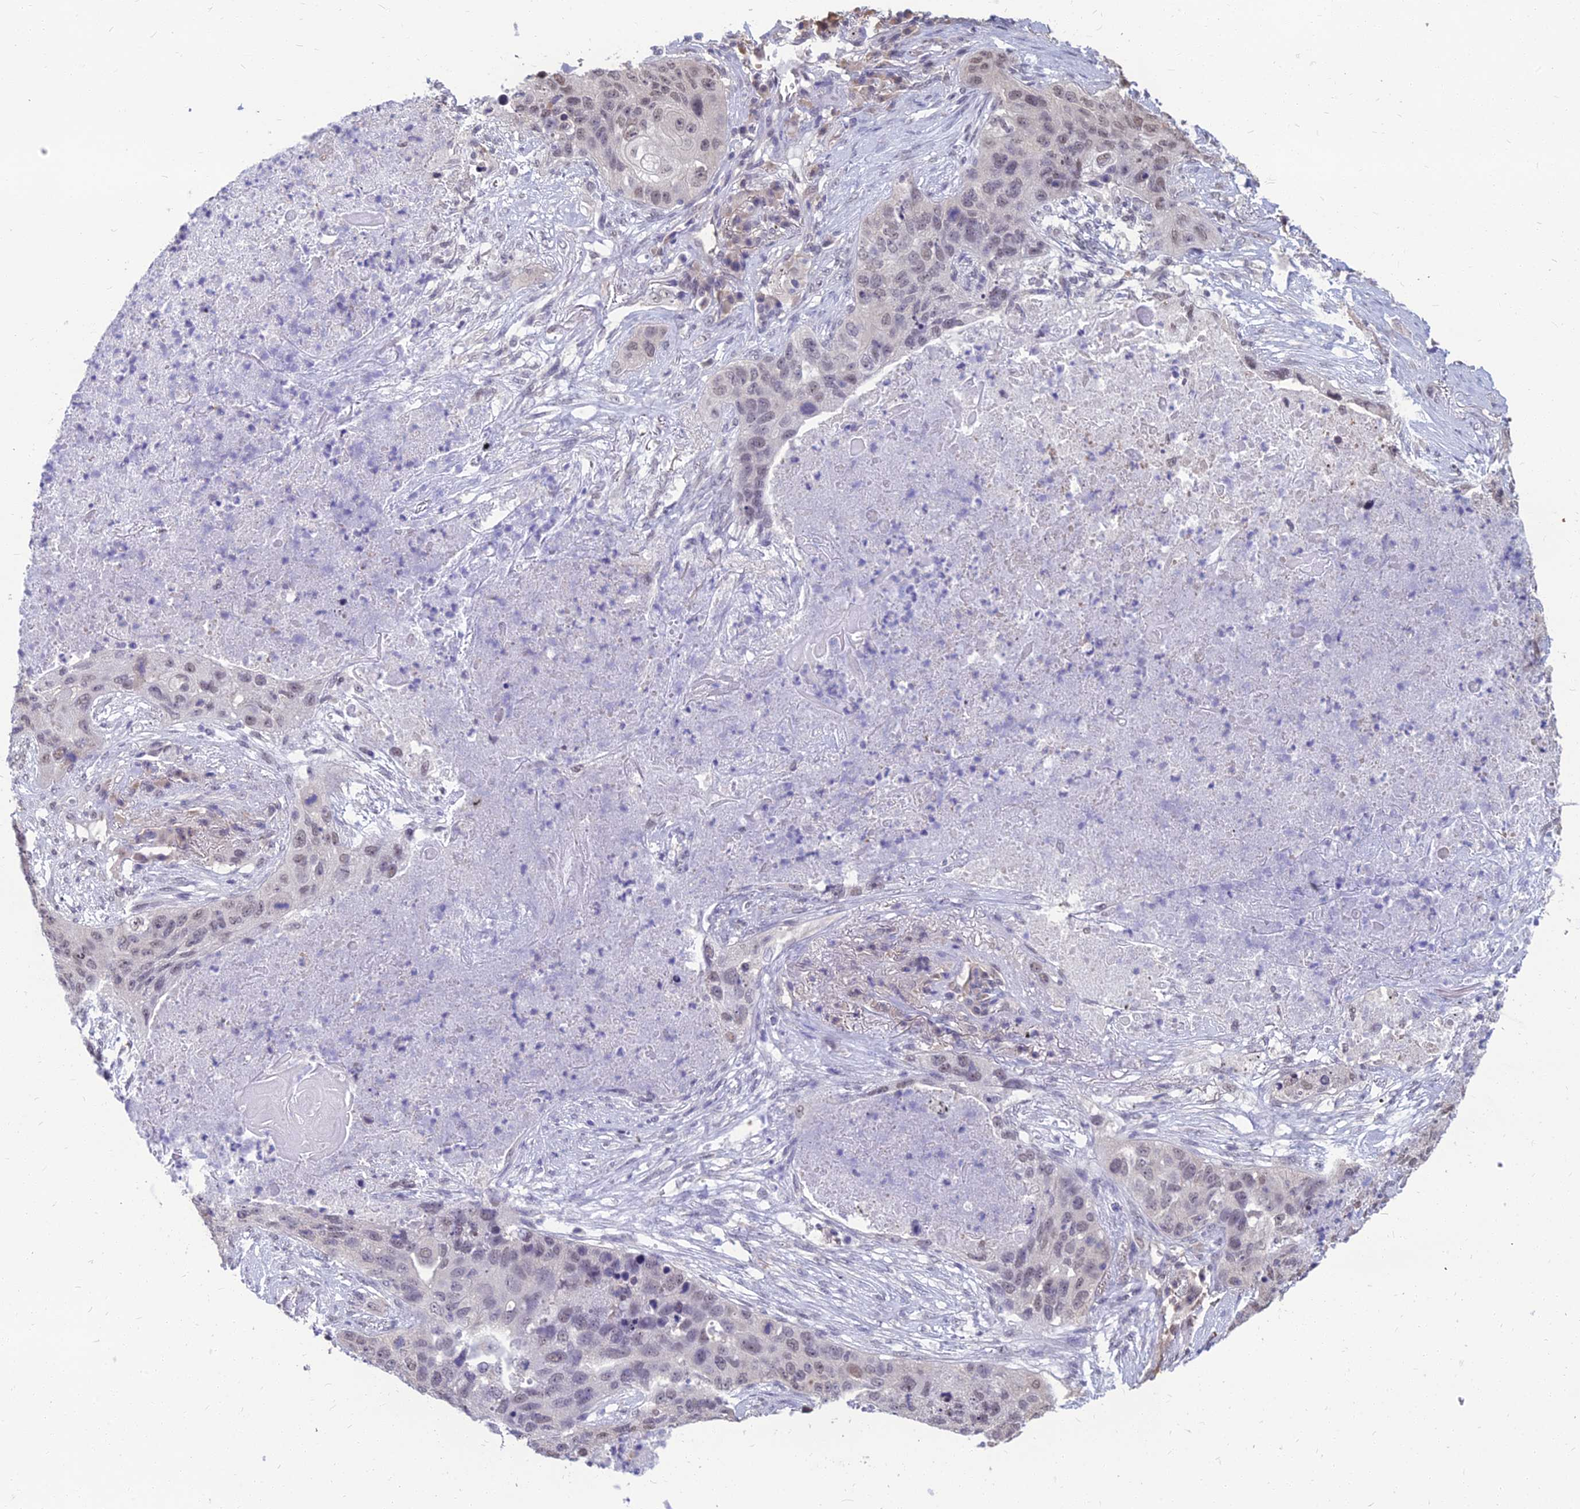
{"staining": {"intensity": "weak", "quantity": "25%-75%", "location": "nuclear"}, "tissue": "lung cancer", "cell_type": "Tumor cells", "image_type": "cancer", "snomed": [{"axis": "morphology", "description": "Squamous cell carcinoma, NOS"}, {"axis": "topography", "description": "Lung"}], "caption": "IHC of lung cancer exhibits low levels of weak nuclear staining in about 25%-75% of tumor cells. The protein is shown in brown color, while the nuclei are stained blue.", "gene": "SRSF7", "patient": {"sex": "female", "age": 63}}